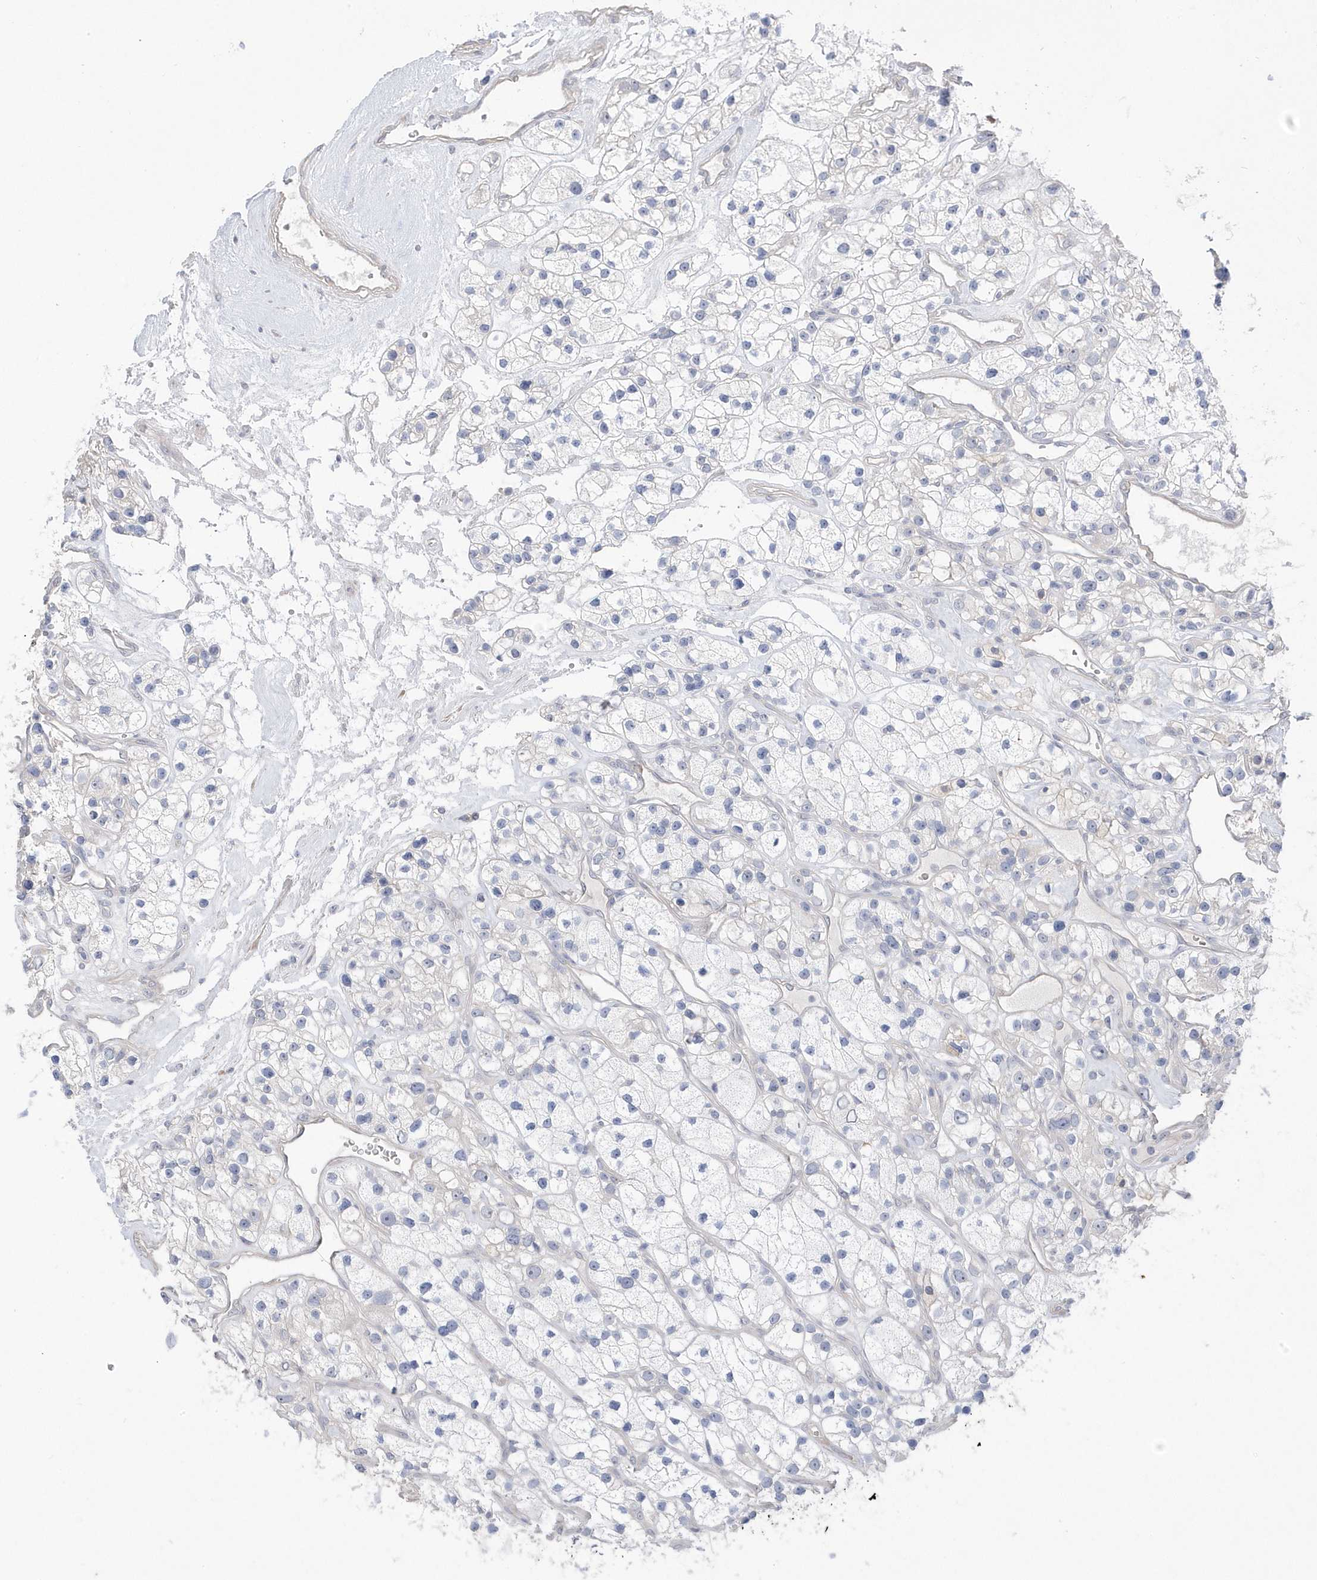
{"staining": {"intensity": "negative", "quantity": "none", "location": "none"}, "tissue": "renal cancer", "cell_type": "Tumor cells", "image_type": "cancer", "snomed": [{"axis": "morphology", "description": "Adenocarcinoma, NOS"}, {"axis": "topography", "description": "Kidney"}], "caption": "Image shows no protein staining in tumor cells of renal cancer tissue.", "gene": "GTPBP6", "patient": {"sex": "female", "age": 57}}